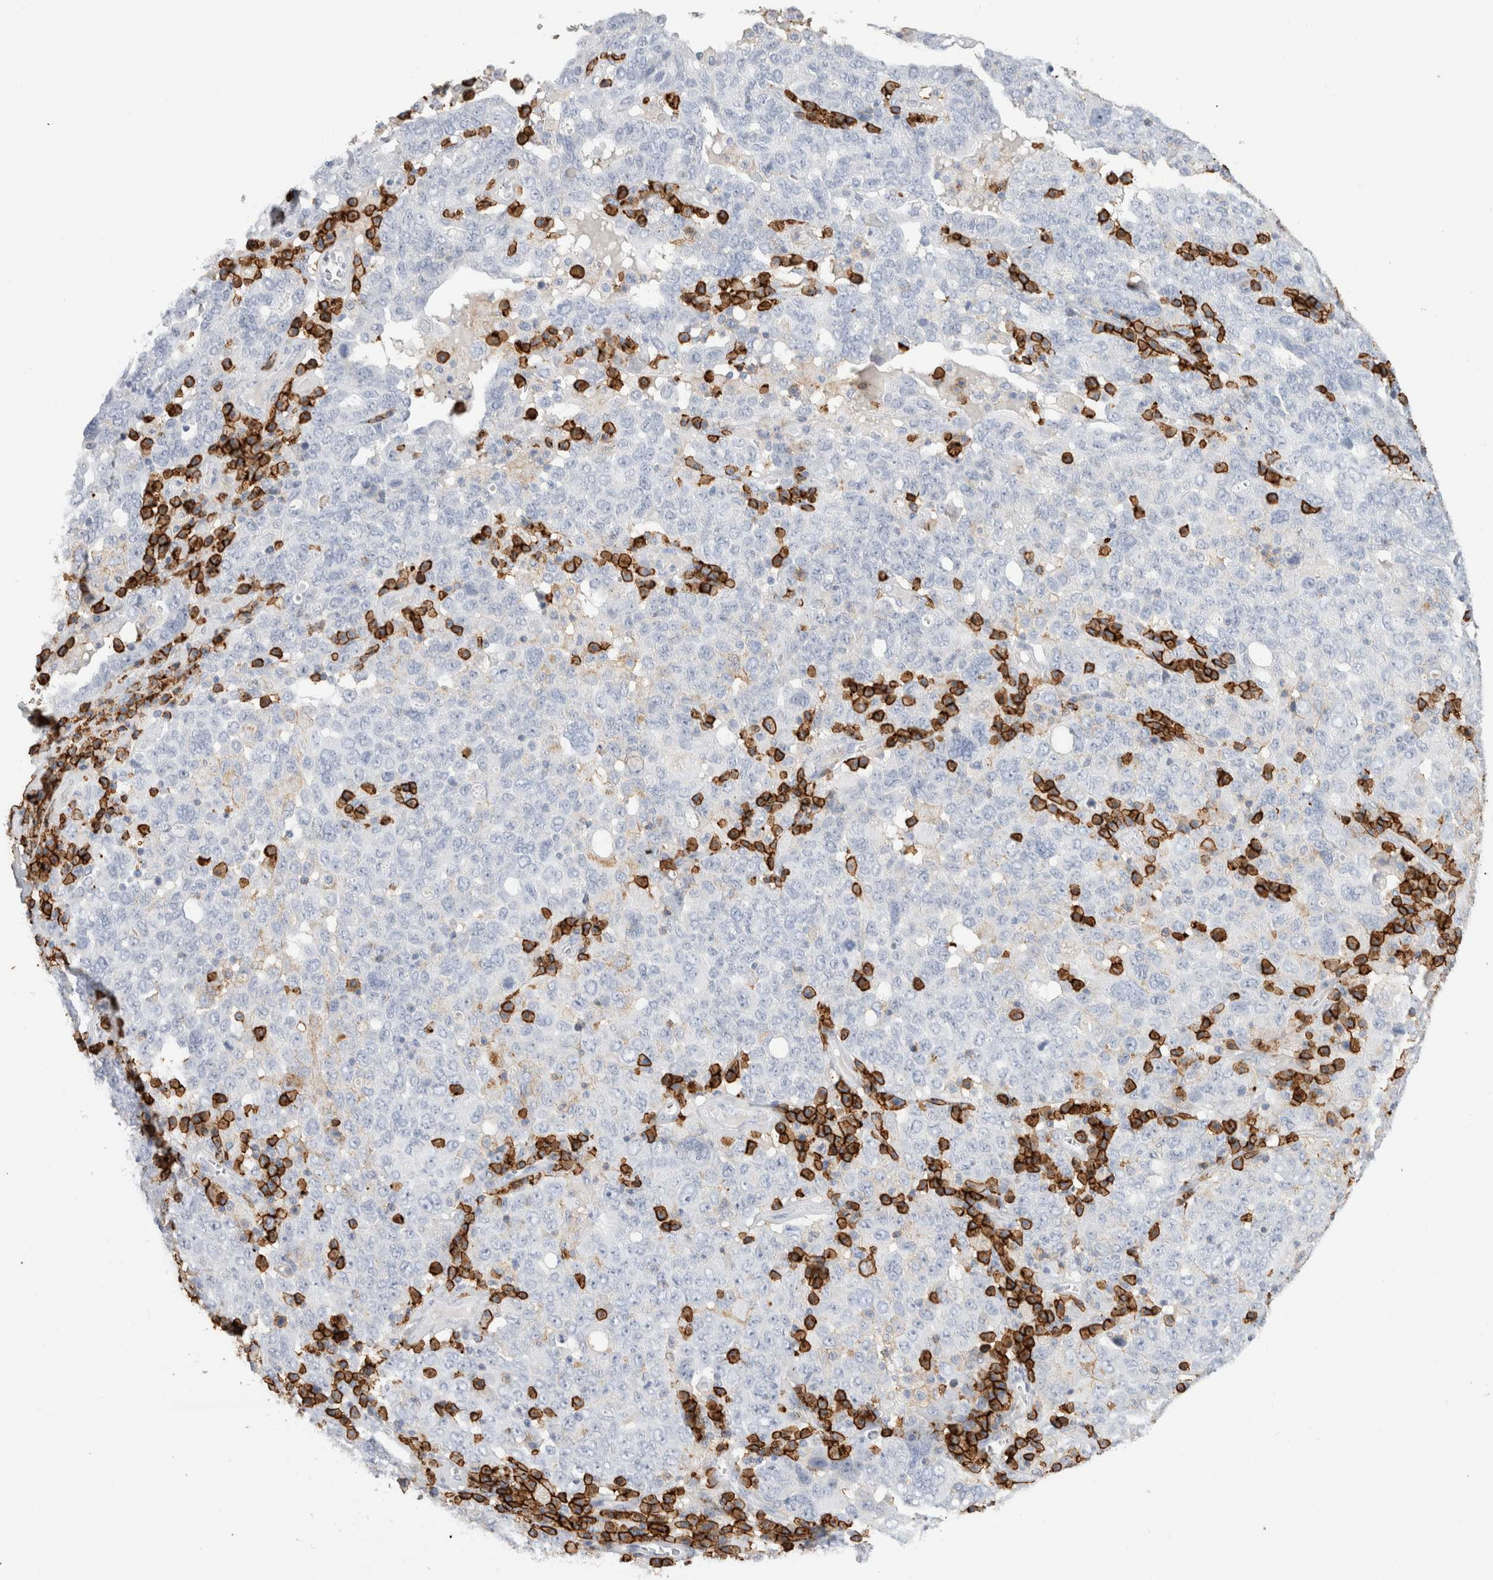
{"staining": {"intensity": "negative", "quantity": "none", "location": "none"}, "tissue": "ovarian cancer", "cell_type": "Tumor cells", "image_type": "cancer", "snomed": [{"axis": "morphology", "description": "Carcinoma, endometroid"}, {"axis": "topography", "description": "Ovary"}], "caption": "Immunohistochemistry (IHC) micrograph of human endometroid carcinoma (ovarian) stained for a protein (brown), which shows no positivity in tumor cells. Brightfield microscopy of IHC stained with DAB (brown) and hematoxylin (blue), captured at high magnification.", "gene": "CD38", "patient": {"sex": "female", "age": 62}}